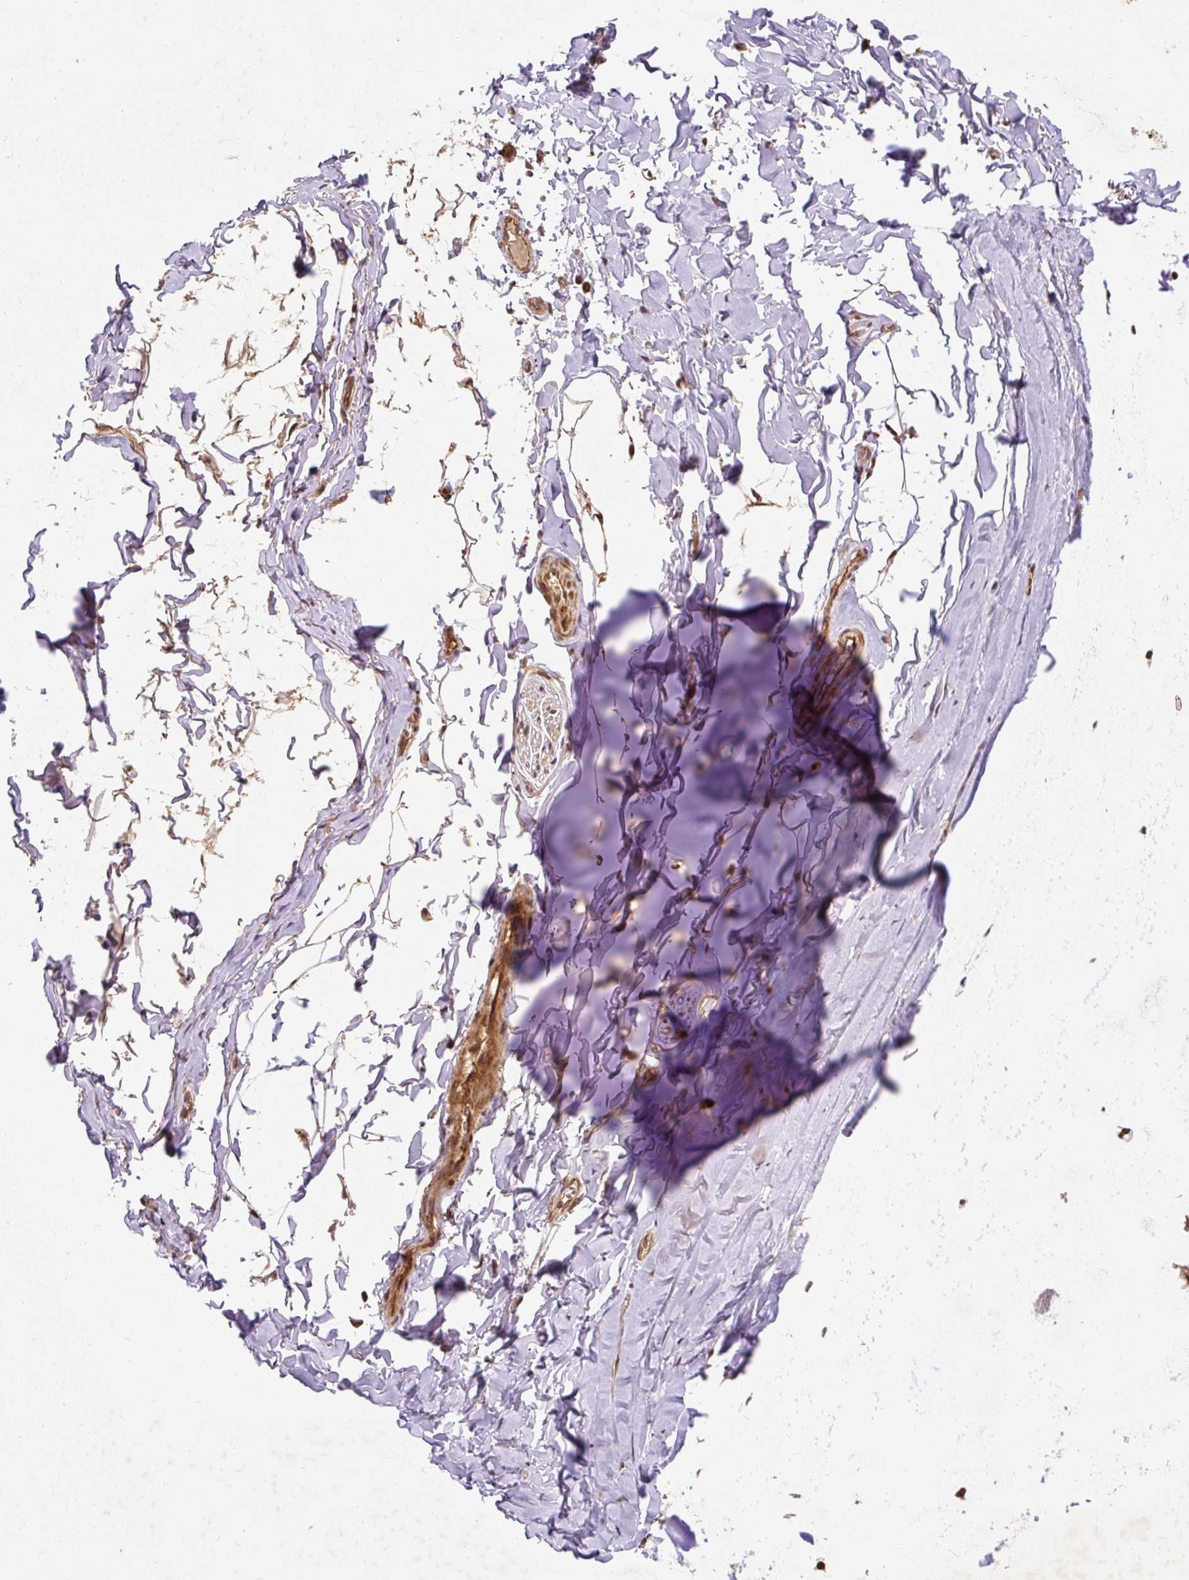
{"staining": {"intensity": "moderate", "quantity": ">75%", "location": "cytoplasmic/membranous,nuclear"}, "tissue": "soft tissue", "cell_type": "Chondrocytes", "image_type": "normal", "snomed": [{"axis": "morphology", "description": "Normal tissue, NOS"}, {"axis": "topography", "description": "Cartilage tissue"}, {"axis": "topography", "description": "Bronchus"}, {"axis": "topography", "description": "Peripheral nerve tissue"}], "caption": "Protein positivity by IHC demonstrates moderate cytoplasmic/membranous,nuclear expression in about >75% of chondrocytes in unremarkable soft tissue.", "gene": "PSMD1", "patient": {"sex": "female", "age": 59}}